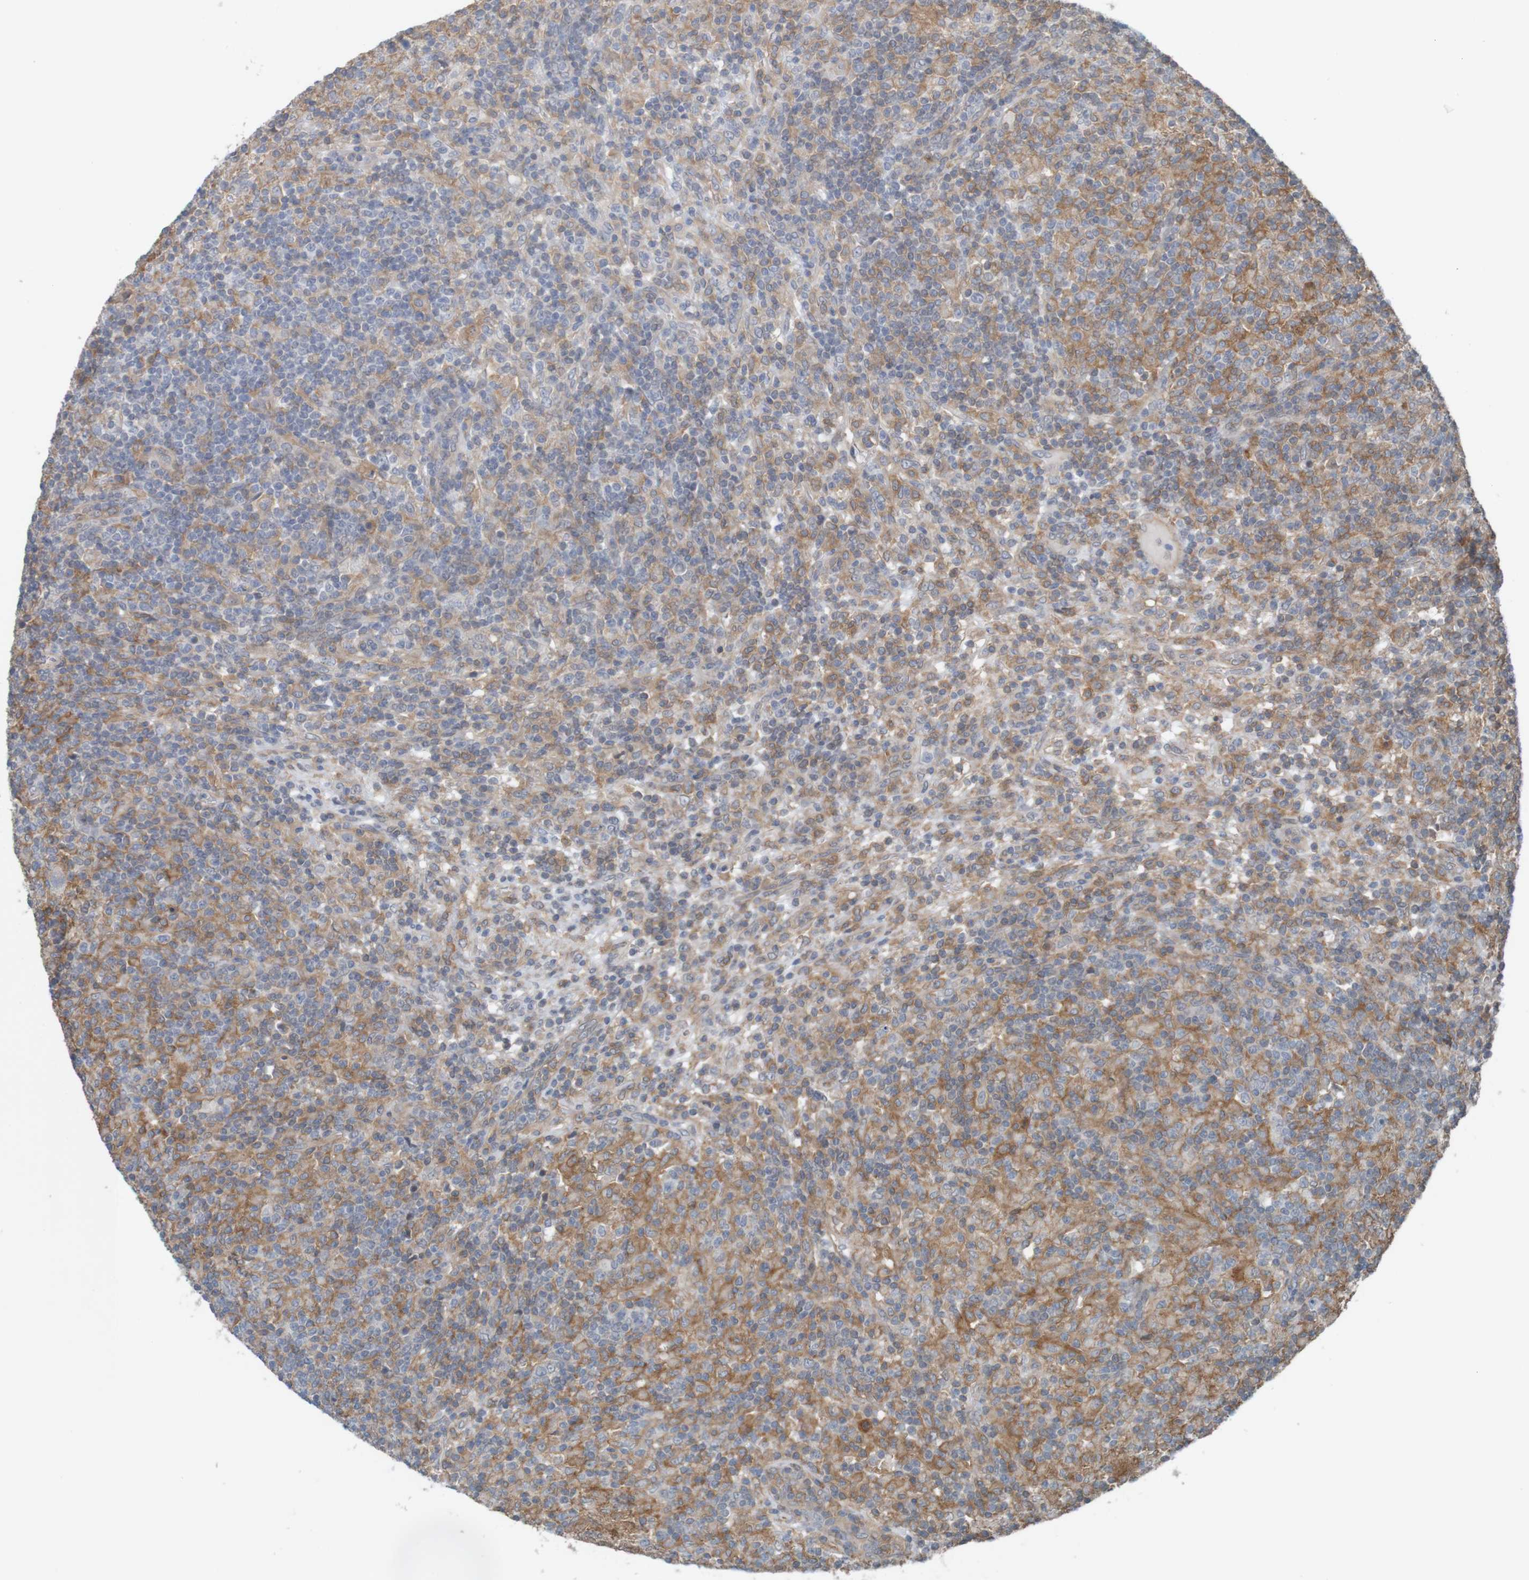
{"staining": {"intensity": "moderate", "quantity": "25%-75%", "location": "cytoplasmic/membranous"}, "tissue": "lymphoma", "cell_type": "Tumor cells", "image_type": "cancer", "snomed": [{"axis": "morphology", "description": "Hodgkin's disease, NOS"}, {"axis": "topography", "description": "Lymph node"}], "caption": "Tumor cells exhibit moderate cytoplasmic/membranous staining in about 25%-75% of cells in lymphoma.", "gene": "ARHGEF11", "patient": {"sex": "male", "age": 70}}